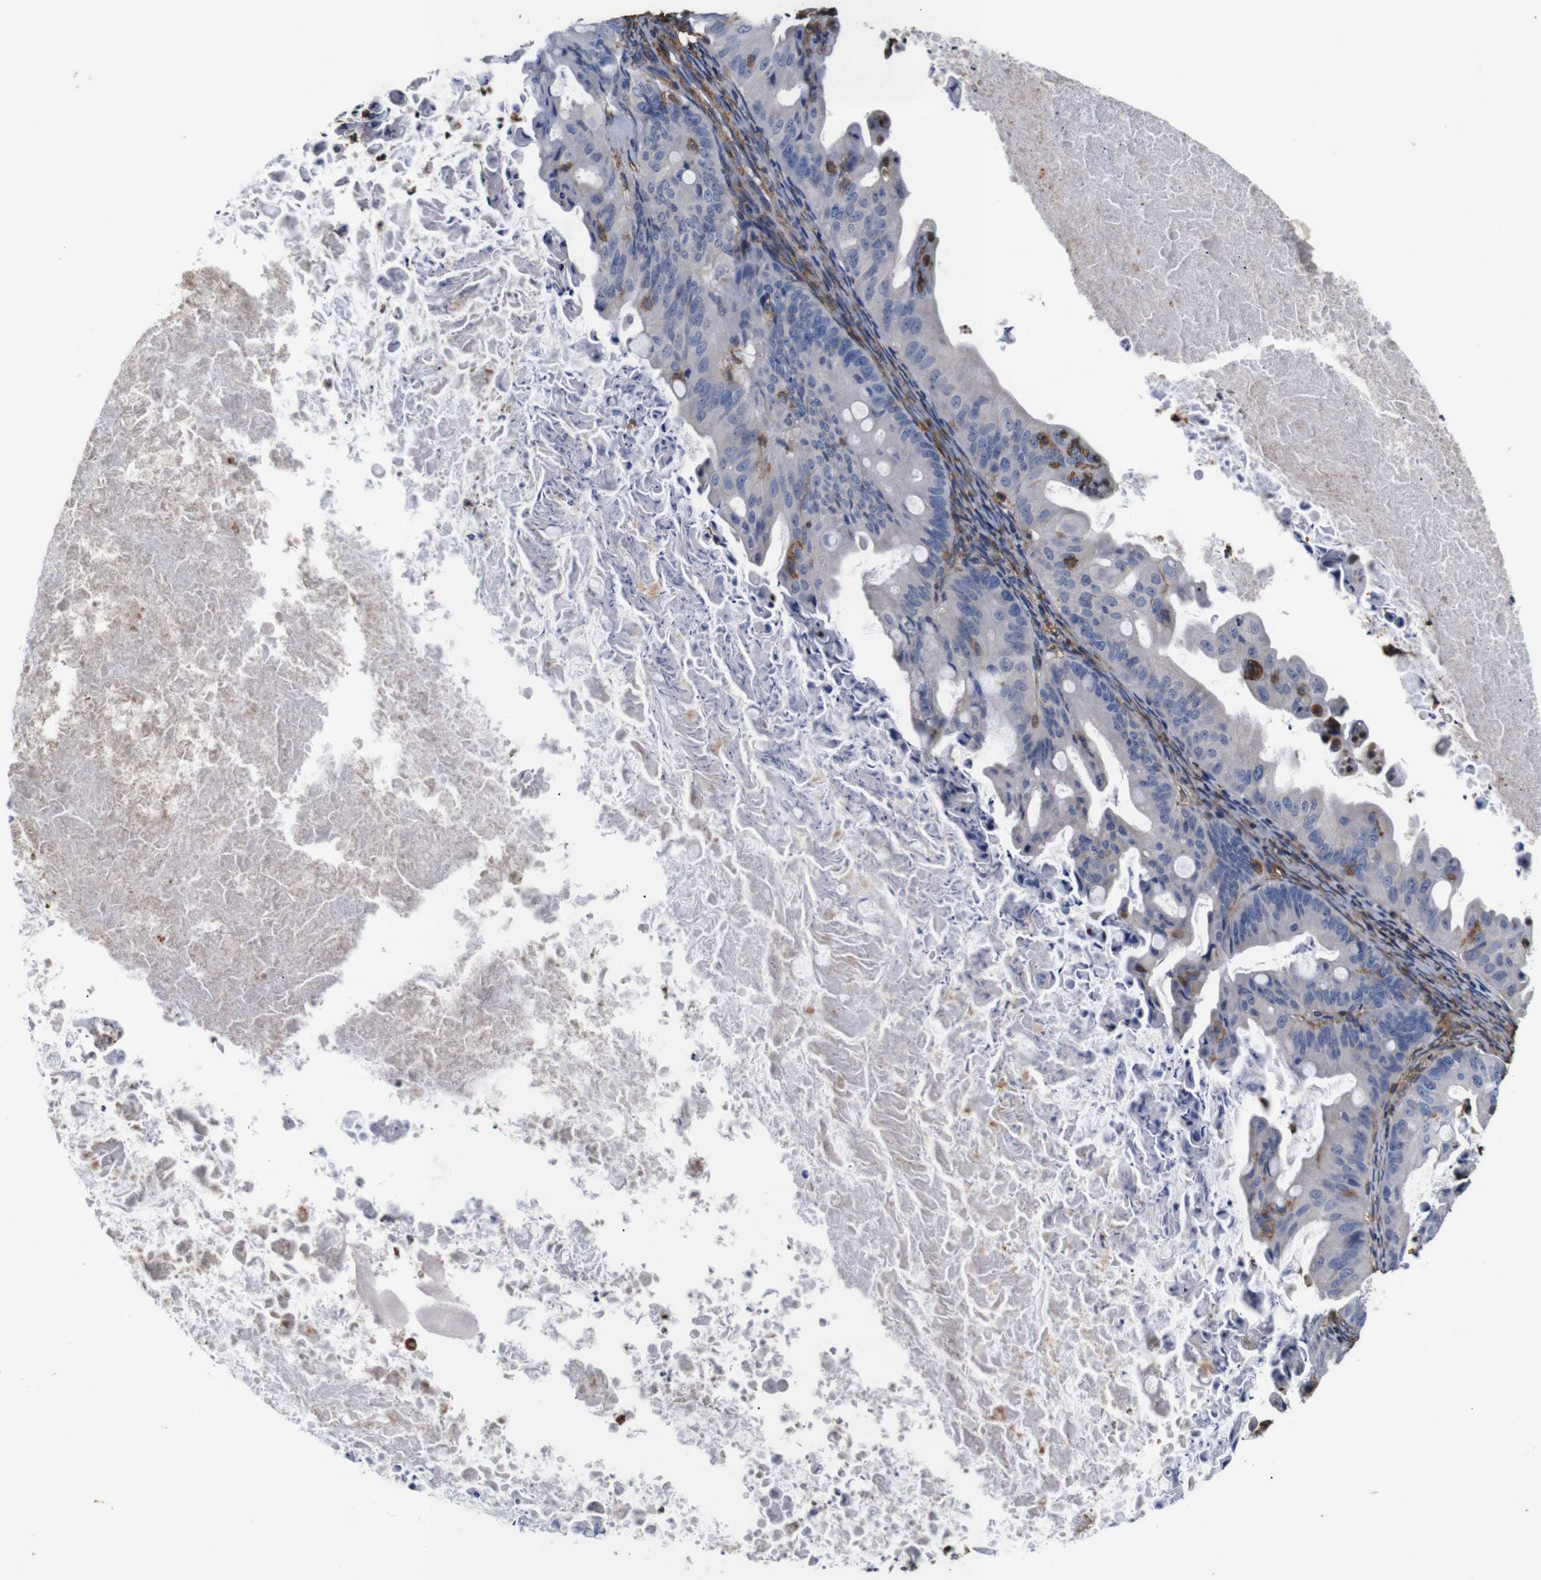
{"staining": {"intensity": "negative", "quantity": "none", "location": "none"}, "tissue": "ovarian cancer", "cell_type": "Tumor cells", "image_type": "cancer", "snomed": [{"axis": "morphology", "description": "Cystadenocarcinoma, mucinous, NOS"}, {"axis": "topography", "description": "Ovary"}], "caption": "This is a image of immunohistochemistry staining of ovarian cancer (mucinous cystadenocarcinoma), which shows no staining in tumor cells.", "gene": "PI4KA", "patient": {"sex": "female", "age": 37}}